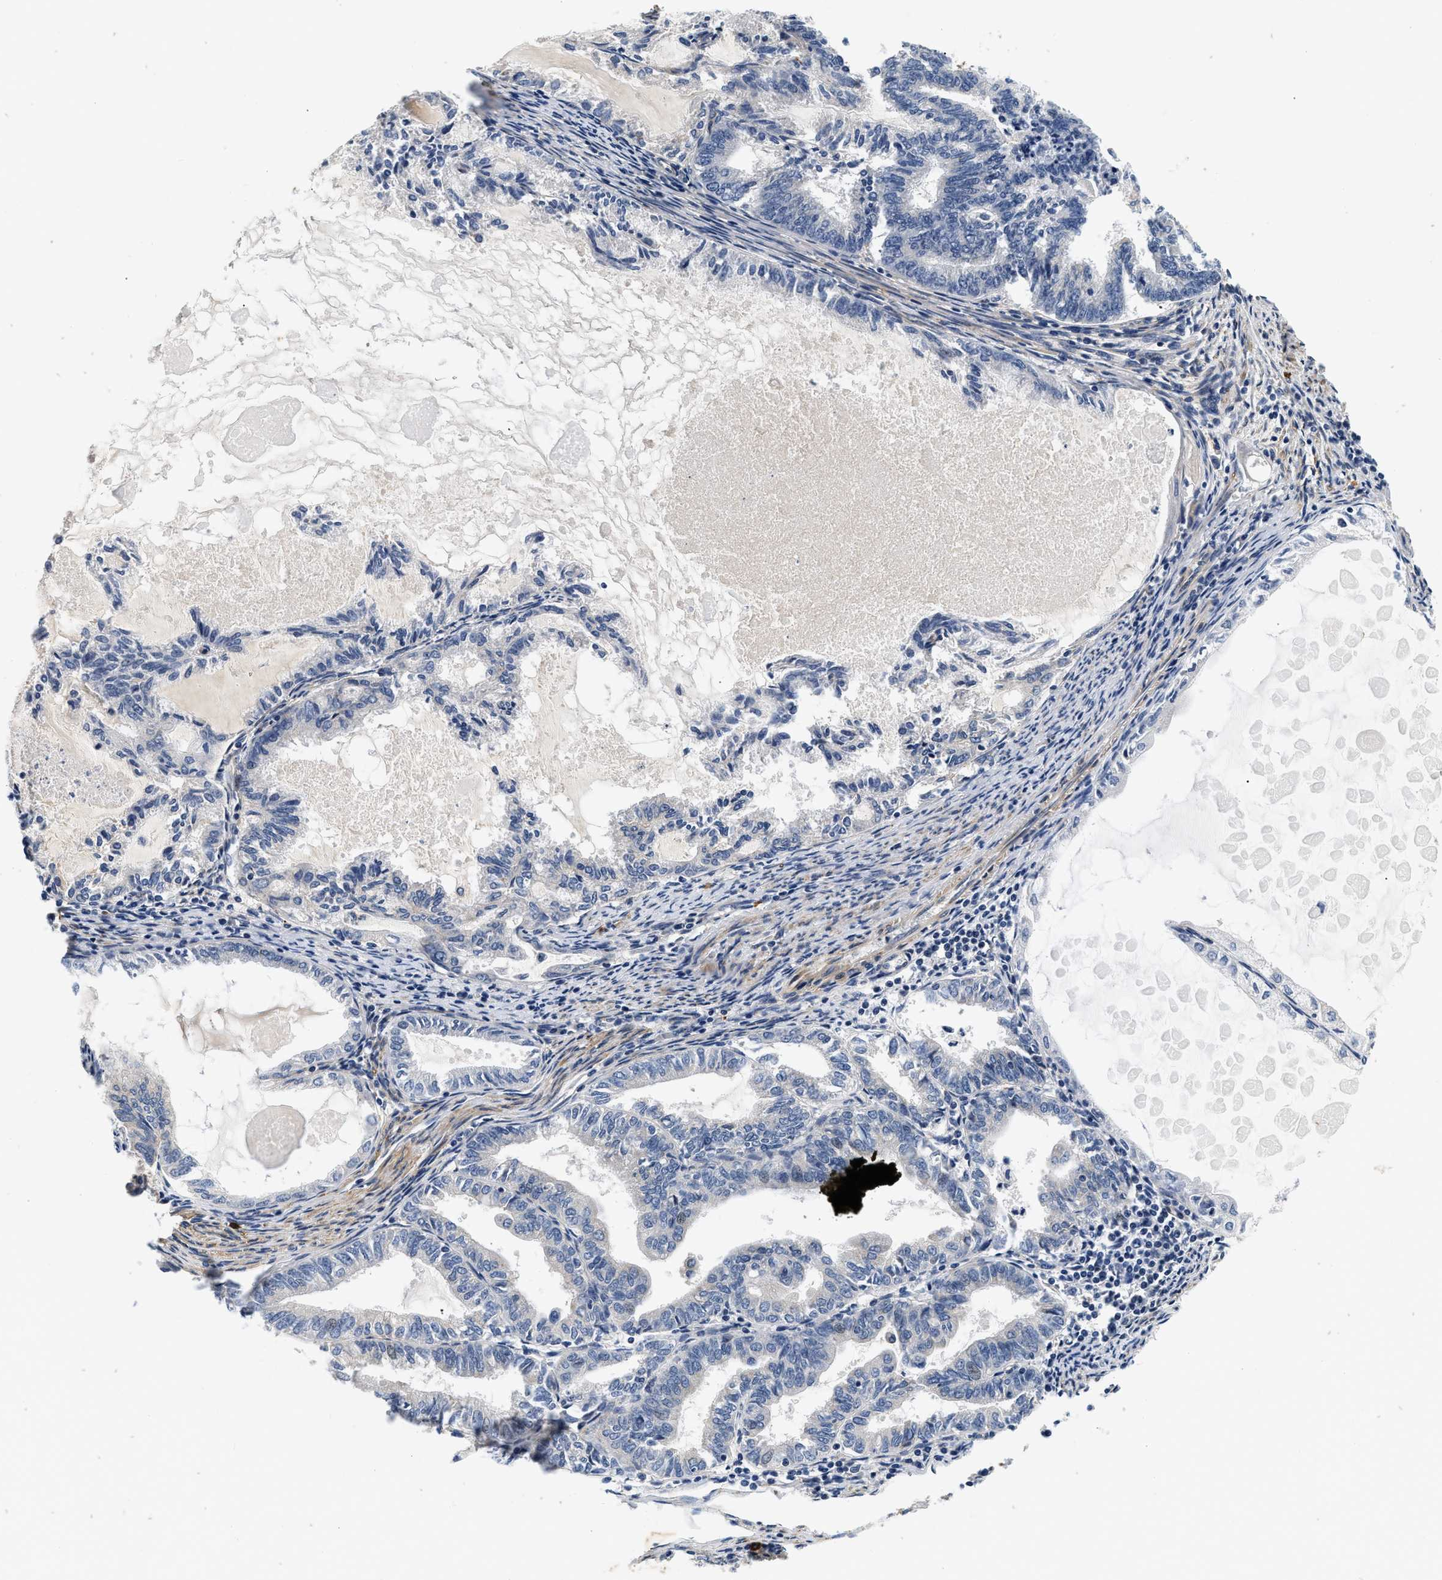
{"staining": {"intensity": "negative", "quantity": "none", "location": "none"}, "tissue": "endometrial cancer", "cell_type": "Tumor cells", "image_type": "cancer", "snomed": [{"axis": "morphology", "description": "Adenocarcinoma, NOS"}, {"axis": "topography", "description": "Endometrium"}], "caption": "Tumor cells show no significant protein positivity in endometrial cancer (adenocarcinoma).", "gene": "NME6", "patient": {"sex": "female", "age": 86}}